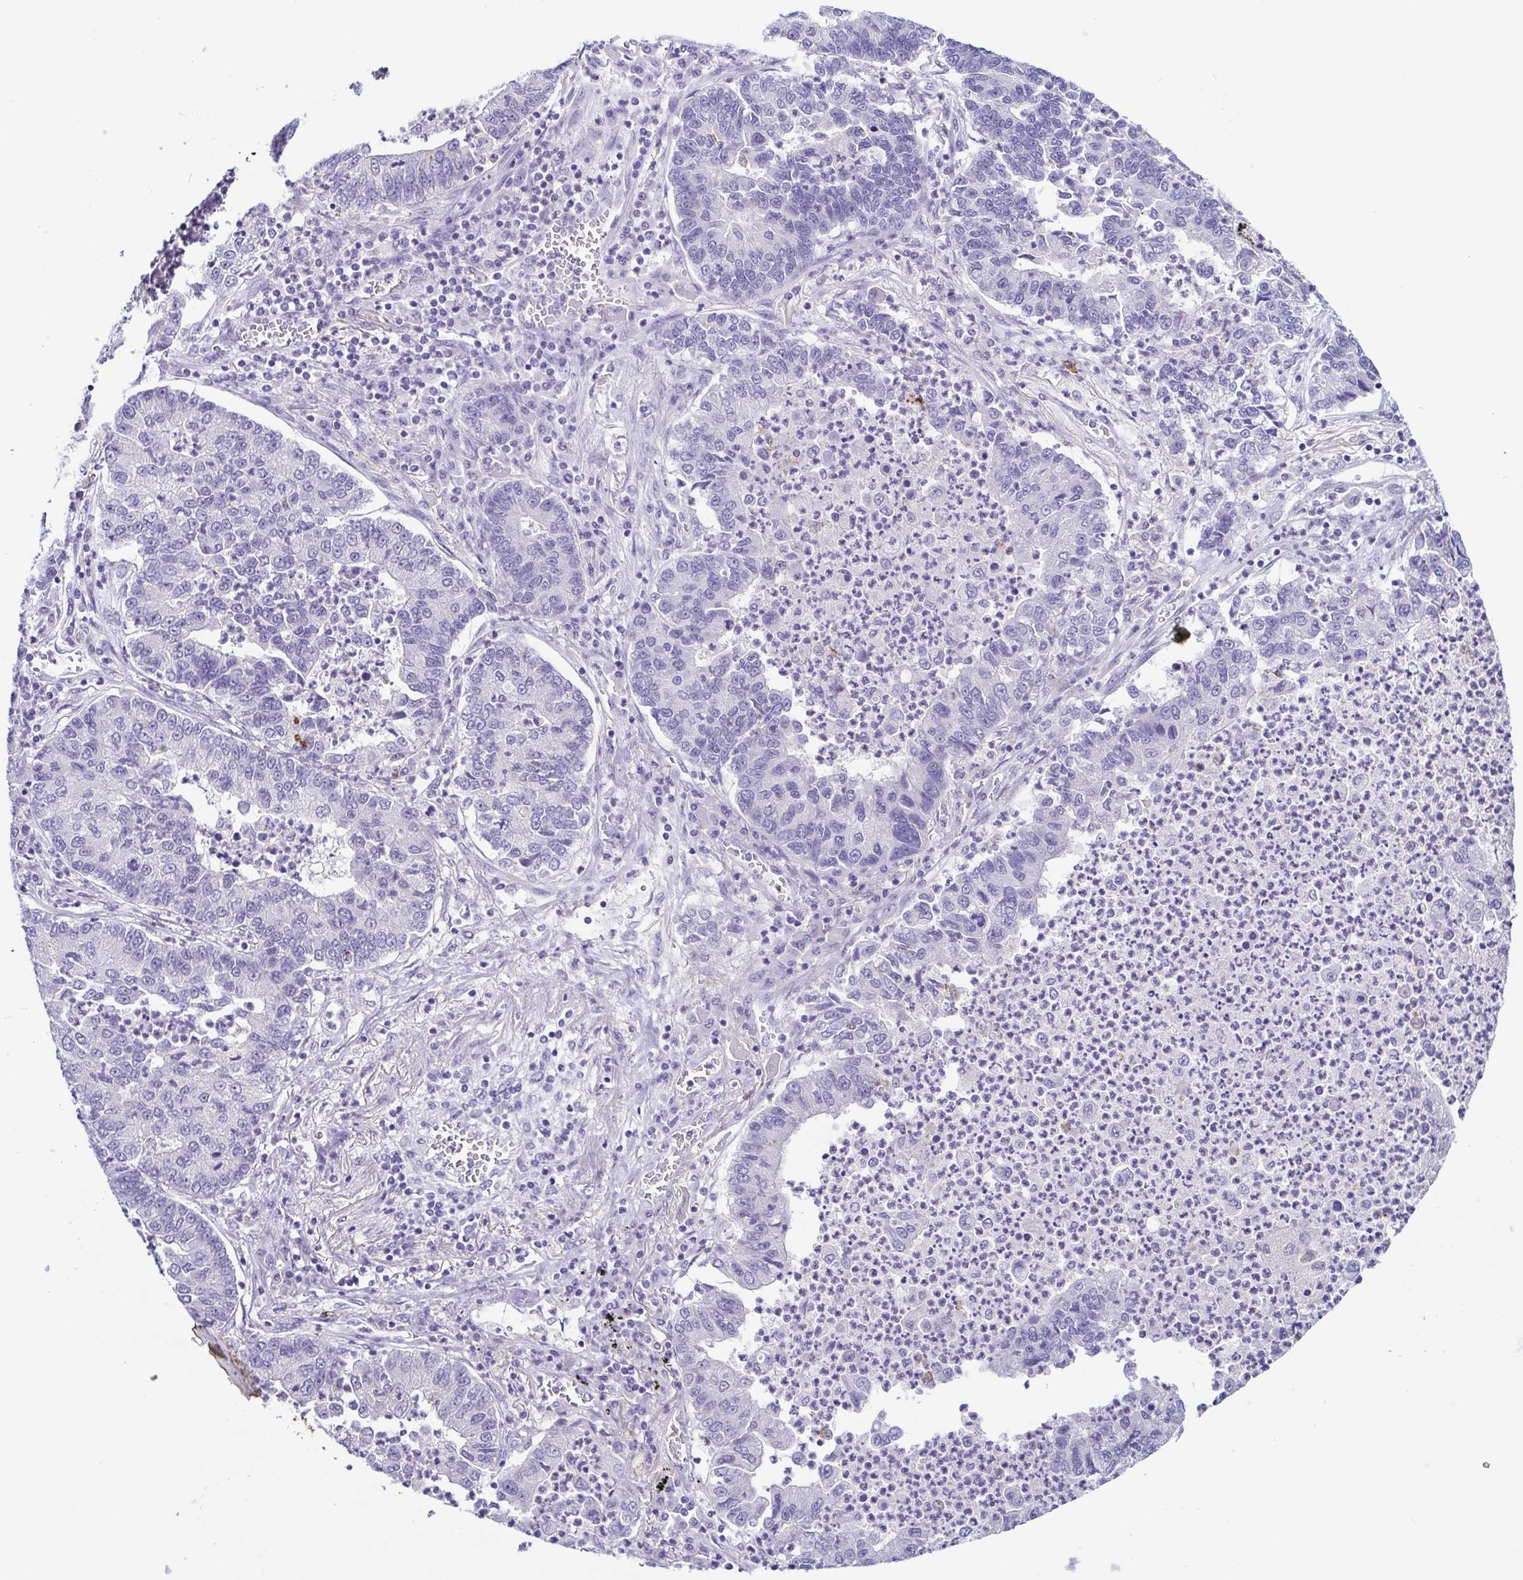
{"staining": {"intensity": "negative", "quantity": "none", "location": "none"}, "tissue": "lung cancer", "cell_type": "Tumor cells", "image_type": "cancer", "snomed": [{"axis": "morphology", "description": "Adenocarcinoma, NOS"}, {"axis": "topography", "description": "Lung"}], "caption": "Protein analysis of lung cancer (adenocarcinoma) exhibits no significant positivity in tumor cells.", "gene": "TERT", "patient": {"sex": "female", "age": 57}}